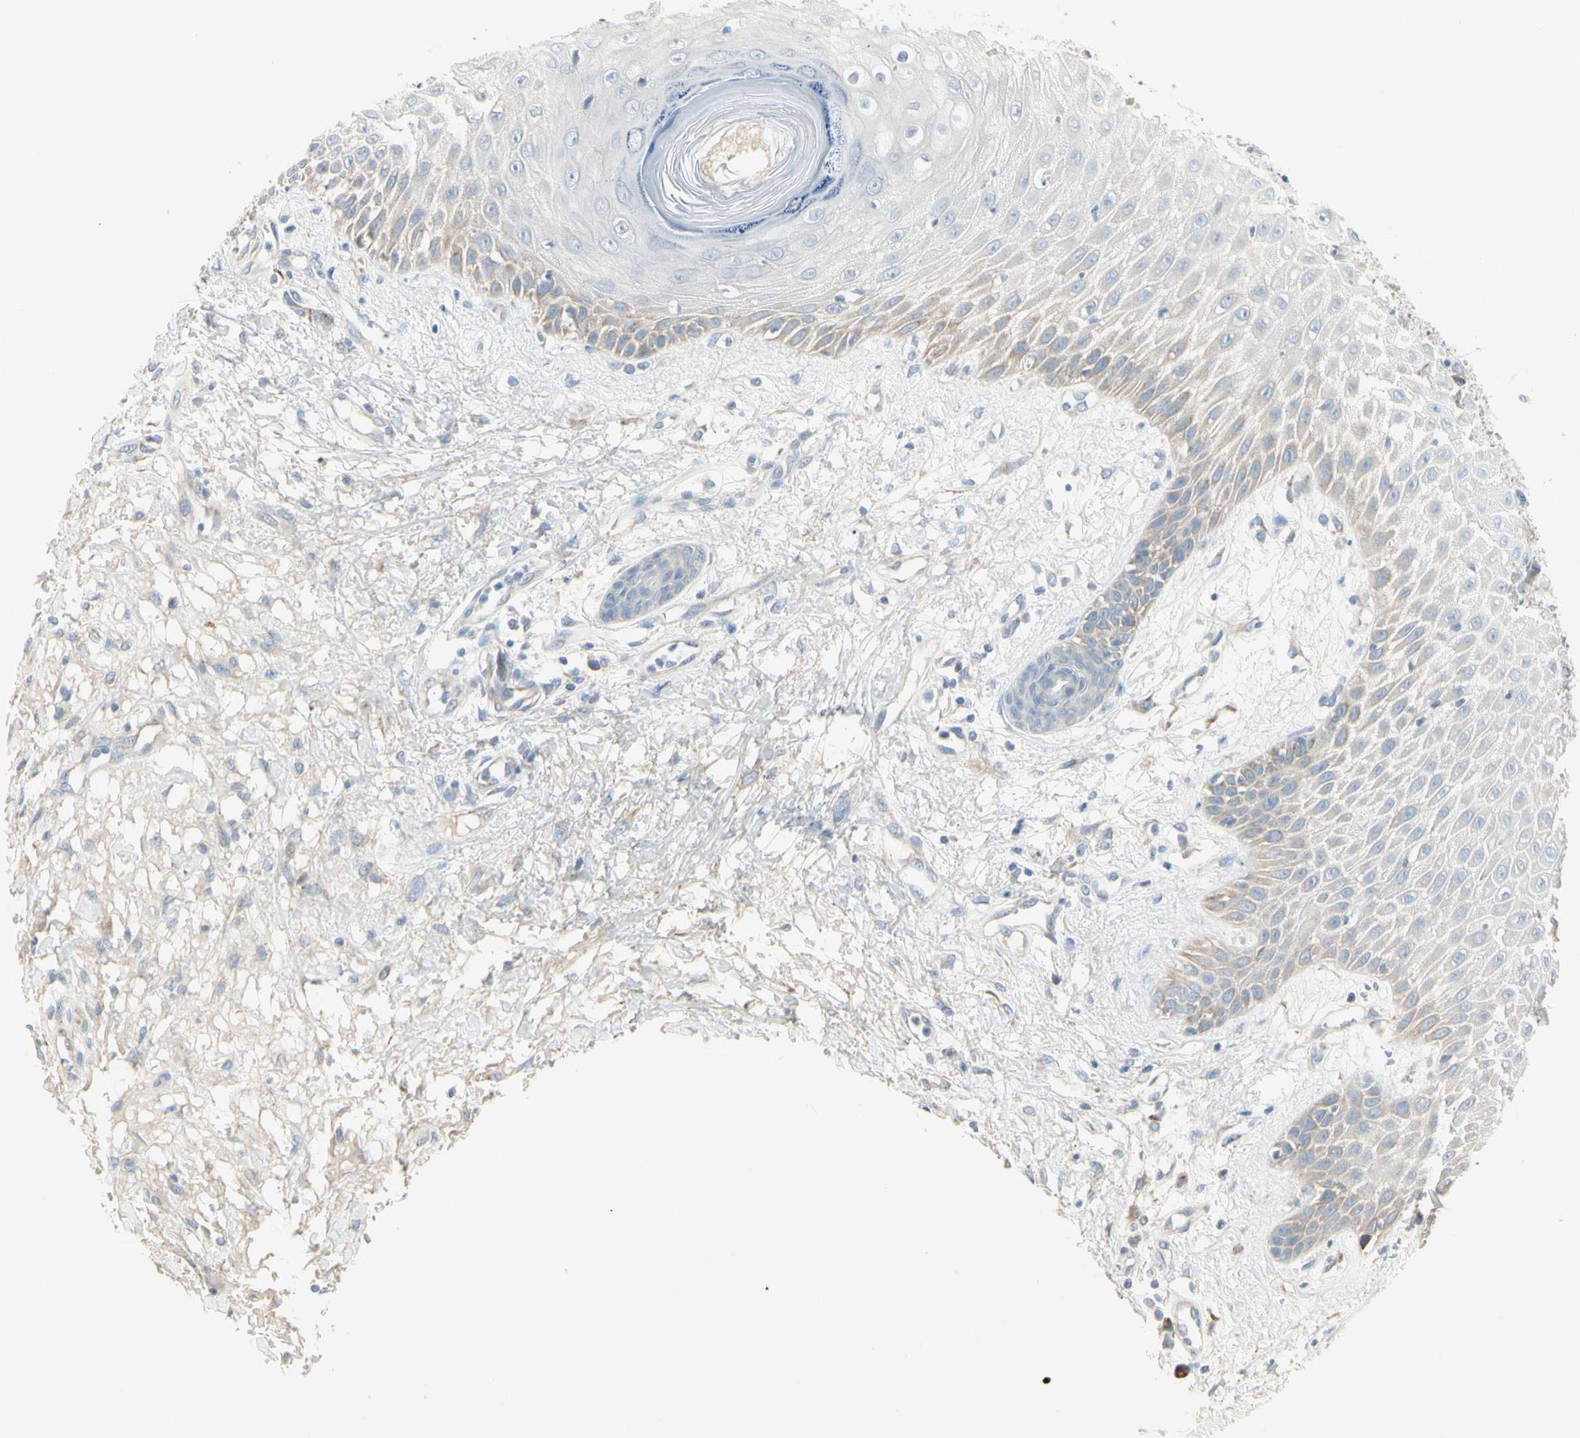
{"staining": {"intensity": "negative", "quantity": "none", "location": "none"}, "tissue": "skin cancer", "cell_type": "Tumor cells", "image_type": "cancer", "snomed": [{"axis": "morphology", "description": "Squamous cell carcinoma, NOS"}, {"axis": "topography", "description": "Skin"}], "caption": "Tumor cells are negative for brown protein staining in squamous cell carcinoma (skin).", "gene": "ALDH18A1", "patient": {"sex": "female", "age": 78}}